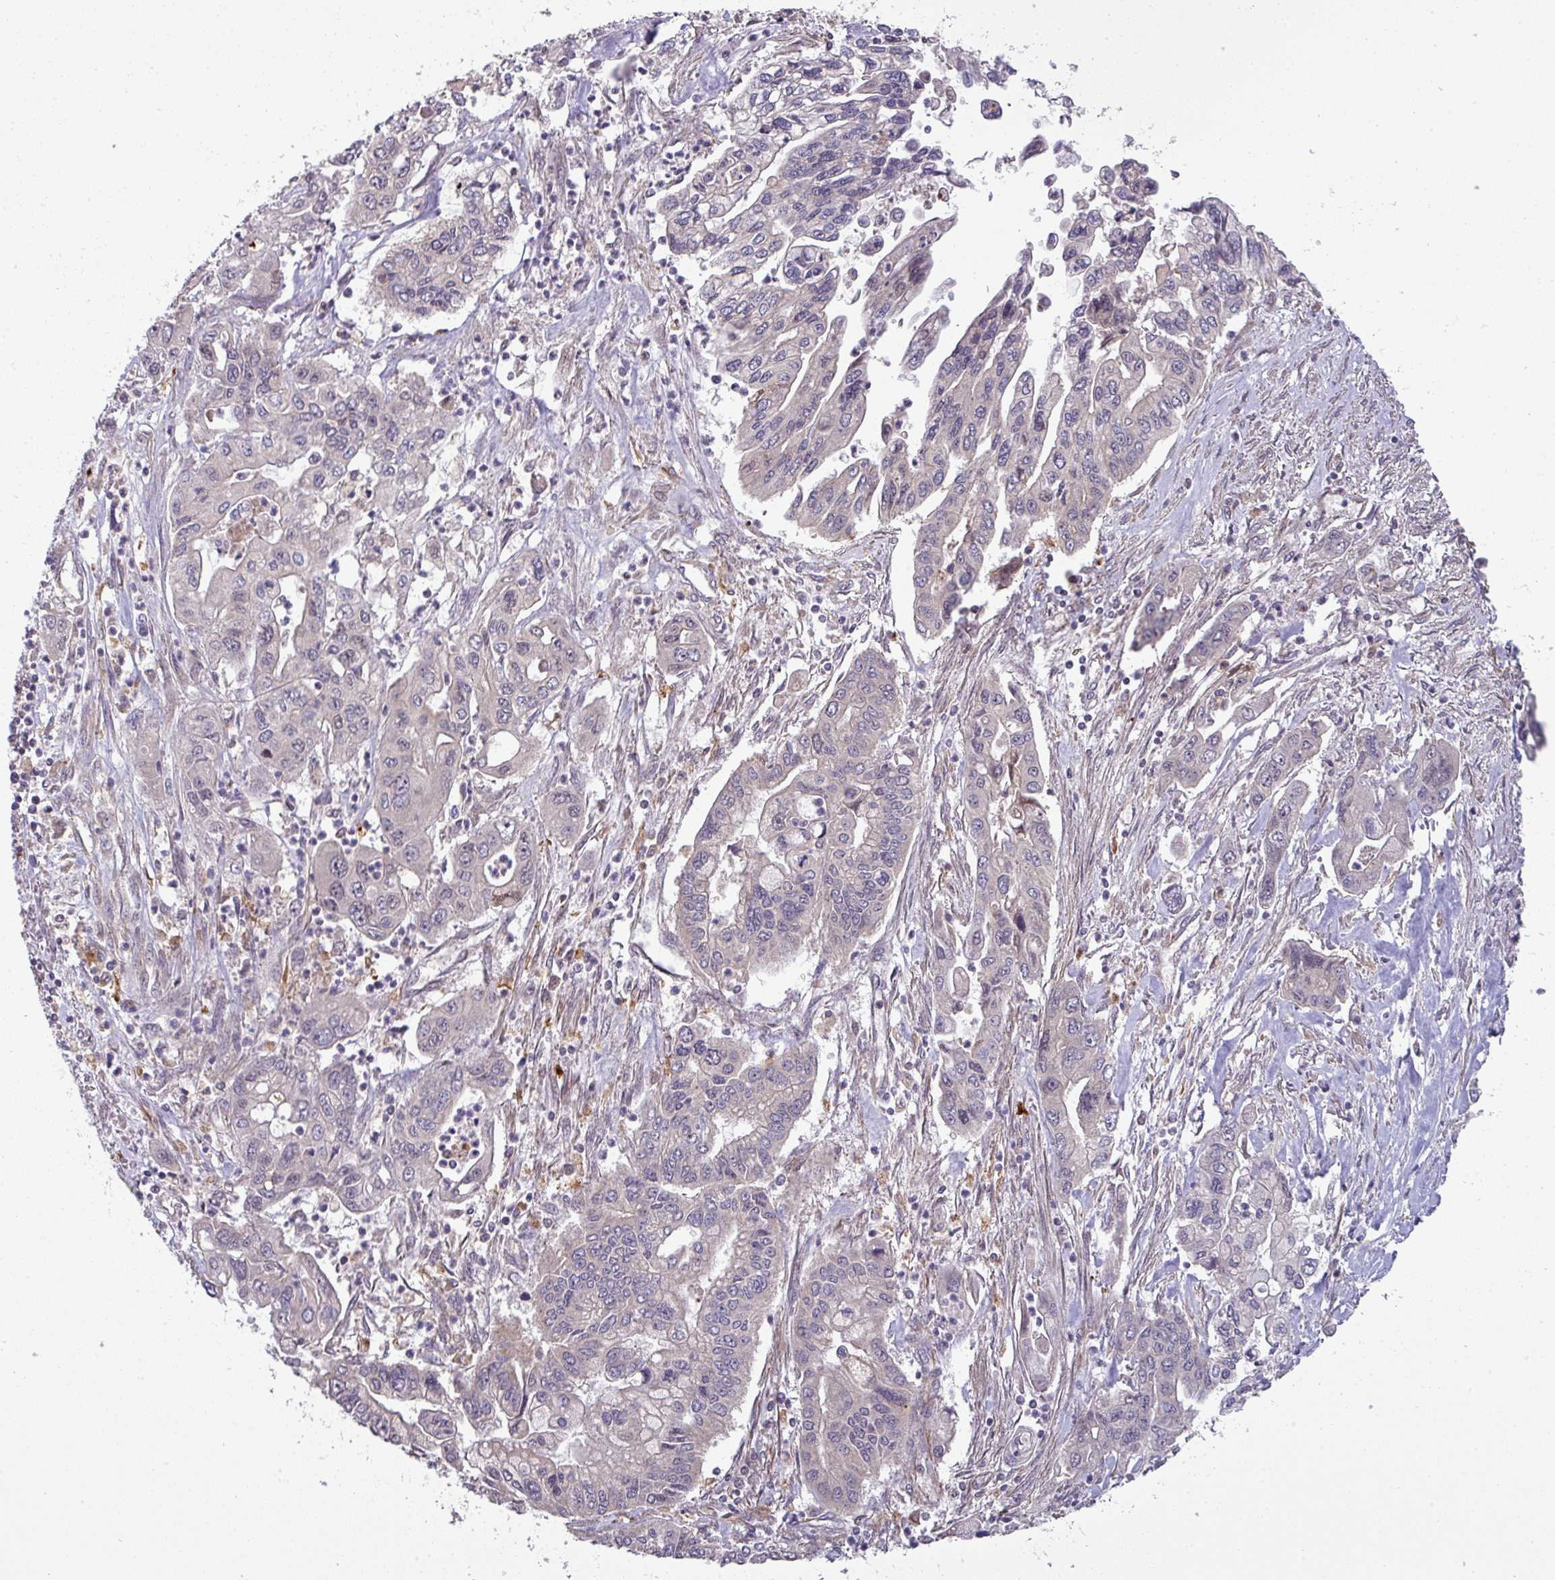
{"staining": {"intensity": "negative", "quantity": "none", "location": "none"}, "tissue": "pancreatic cancer", "cell_type": "Tumor cells", "image_type": "cancer", "snomed": [{"axis": "morphology", "description": "Adenocarcinoma, NOS"}, {"axis": "topography", "description": "Pancreas"}], "caption": "This is an immunohistochemistry (IHC) image of pancreatic cancer (adenocarcinoma). There is no expression in tumor cells.", "gene": "CCDC121", "patient": {"sex": "male", "age": 62}}